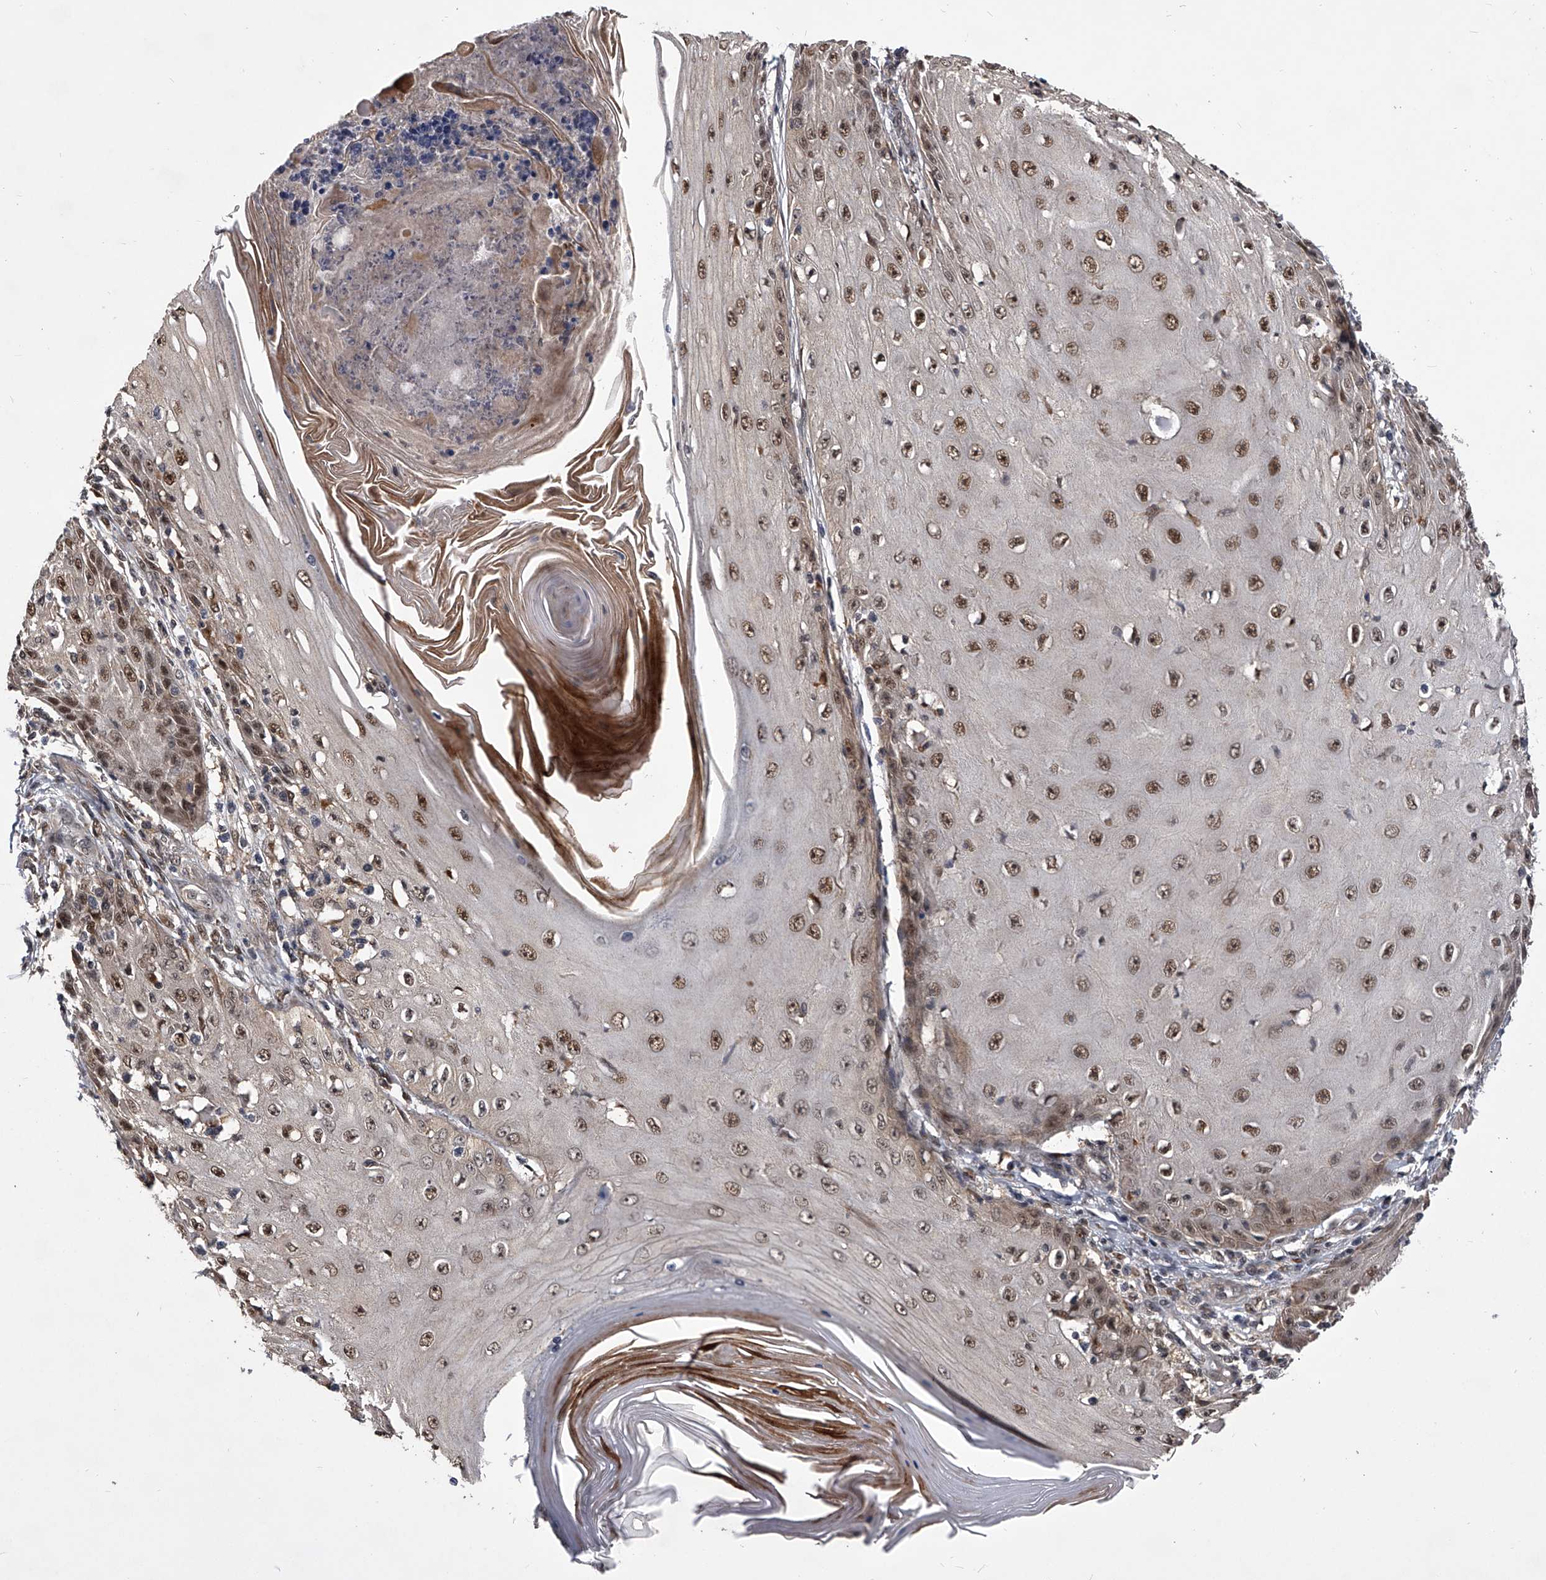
{"staining": {"intensity": "moderate", "quantity": ">75%", "location": "nuclear"}, "tissue": "skin cancer", "cell_type": "Tumor cells", "image_type": "cancer", "snomed": [{"axis": "morphology", "description": "Squamous cell carcinoma, NOS"}, {"axis": "topography", "description": "Skin"}], "caption": "Moderate nuclear staining is appreciated in approximately >75% of tumor cells in skin squamous cell carcinoma. (IHC, brightfield microscopy, high magnification).", "gene": "CMTR1", "patient": {"sex": "female", "age": 73}}